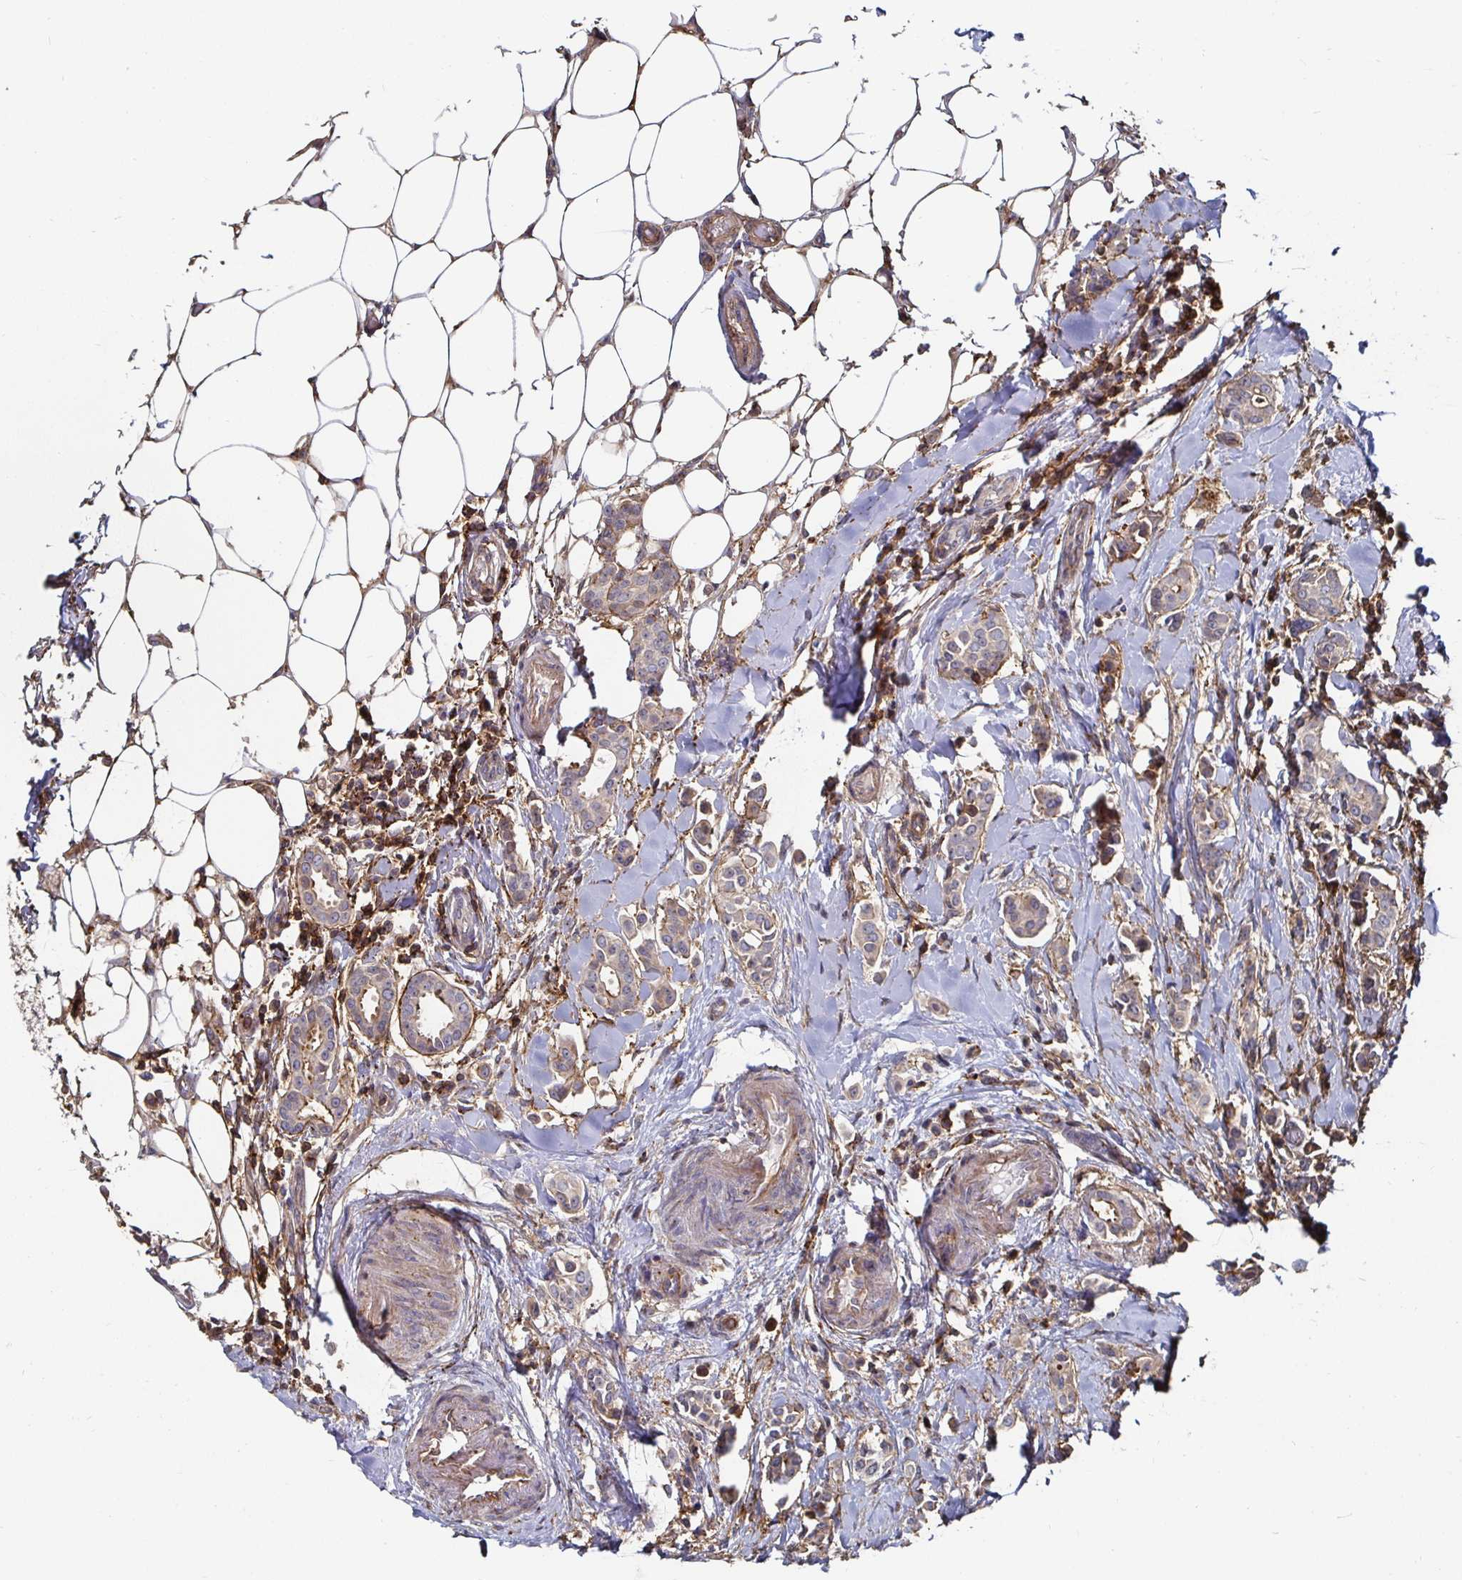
{"staining": {"intensity": "moderate", "quantity": "<25%", "location": "cytoplasmic/membranous"}, "tissue": "breast cancer", "cell_type": "Tumor cells", "image_type": "cancer", "snomed": [{"axis": "morphology", "description": "Duct carcinoma"}, {"axis": "topography", "description": "Breast"}], "caption": "The immunohistochemical stain shows moderate cytoplasmic/membranous expression in tumor cells of breast intraductal carcinoma tissue.", "gene": "GJA4", "patient": {"sex": "female", "age": 64}}